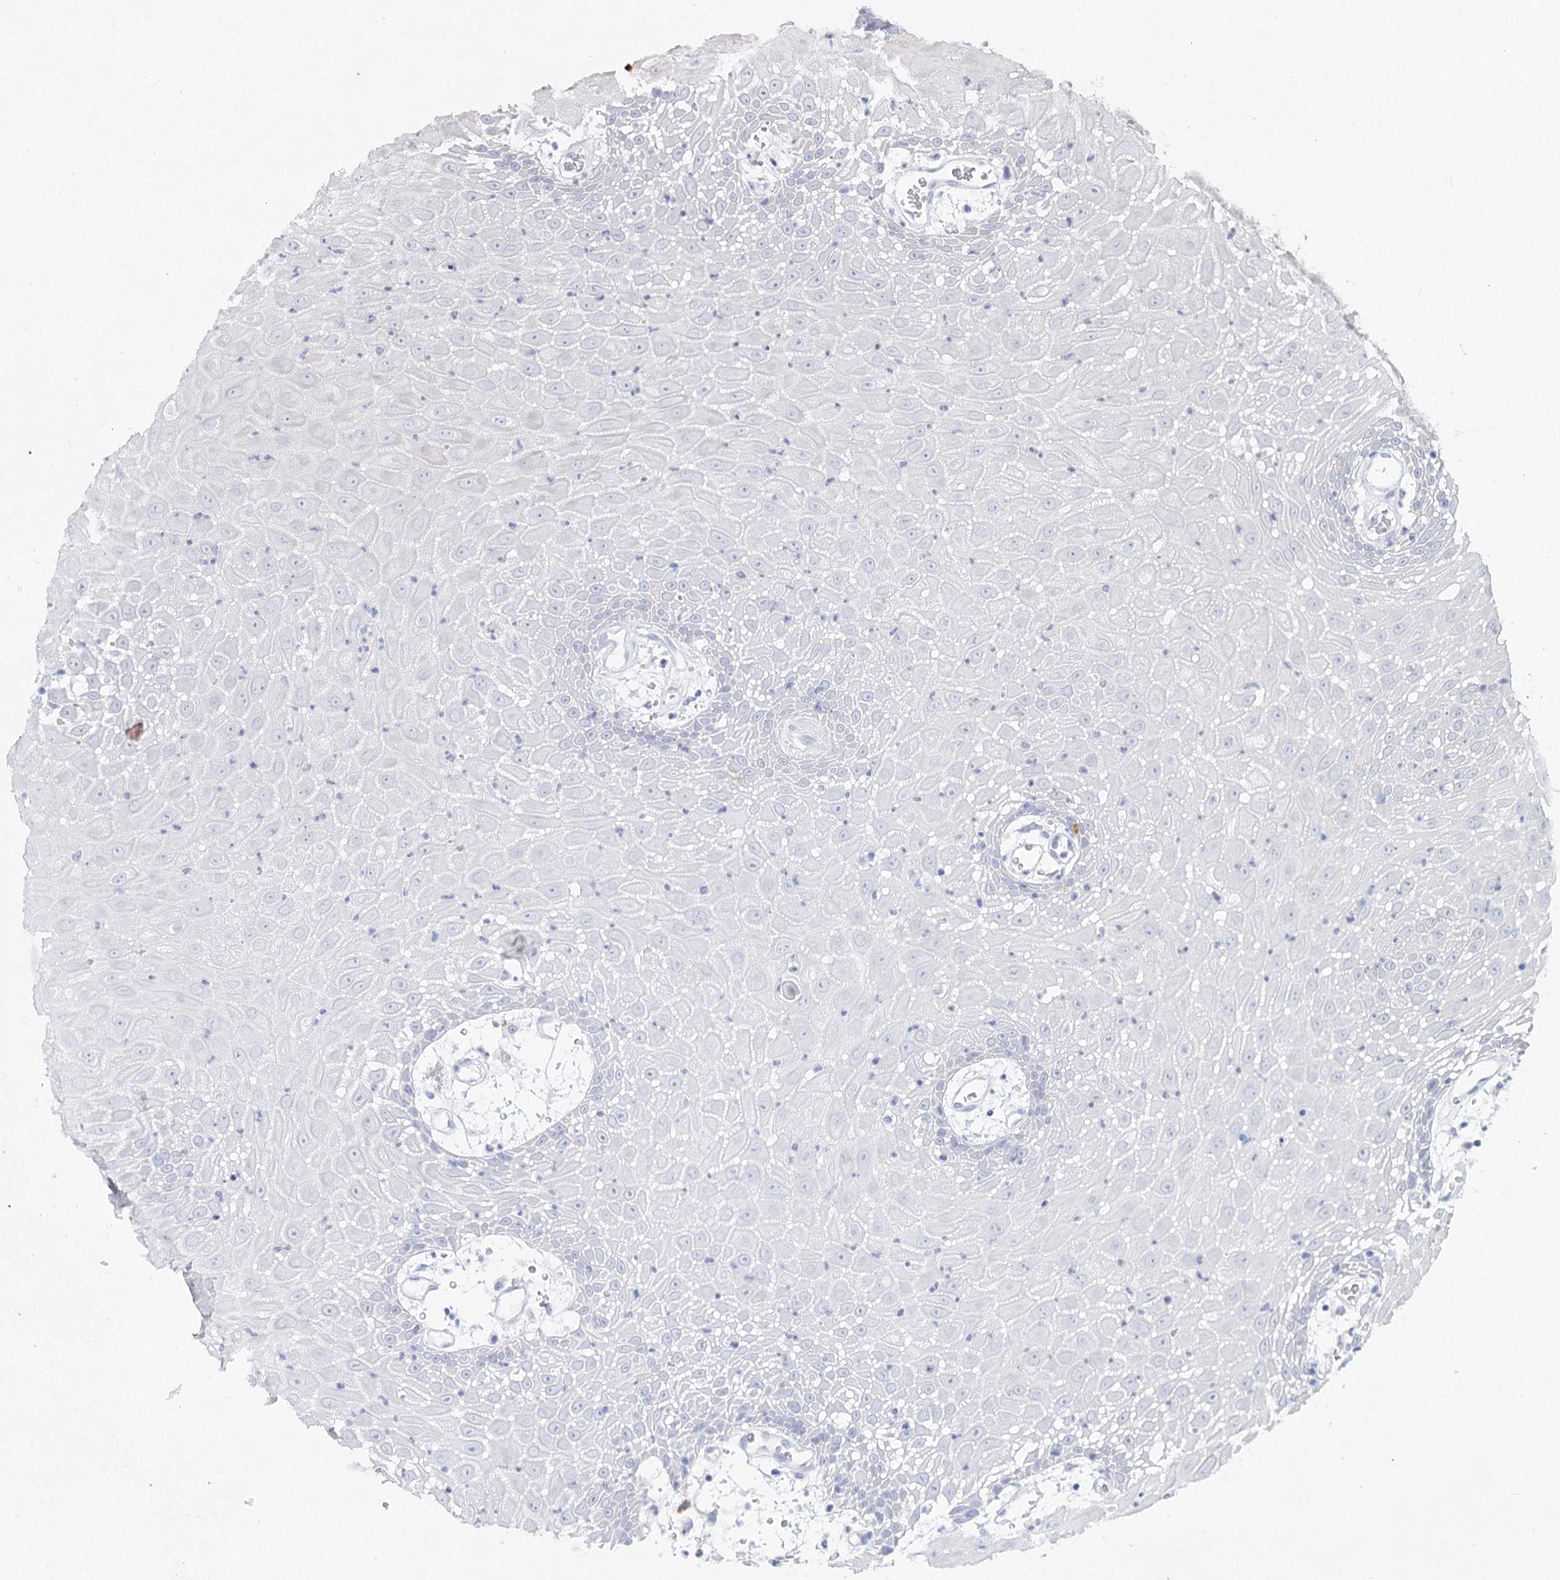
{"staining": {"intensity": "negative", "quantity": "none", "location": "none"}, "tissue": "oral mucosa", "cell_type": "Squamous epithelial cells", "image_type": "normal", "snomed": [{"axis": "morphology", "description": "Normal tissue, NOS"}, {"axis": "topography", "description": "Skeletal muscle"}, {"axis": "topography", "description": "Oral tissue"}, {"axis": "topography", "description": "Salivary gland"}, {"axis": "topography", "description": "Peripheral nerve tissue"}], "caption": "Immunohistochemistry (IHC) of unremarkable oral mucosa demonstrates no expression in squamous epithelial cells.", "gene": "CCDC73", "patient": {"sex": "male", "age": 54}}